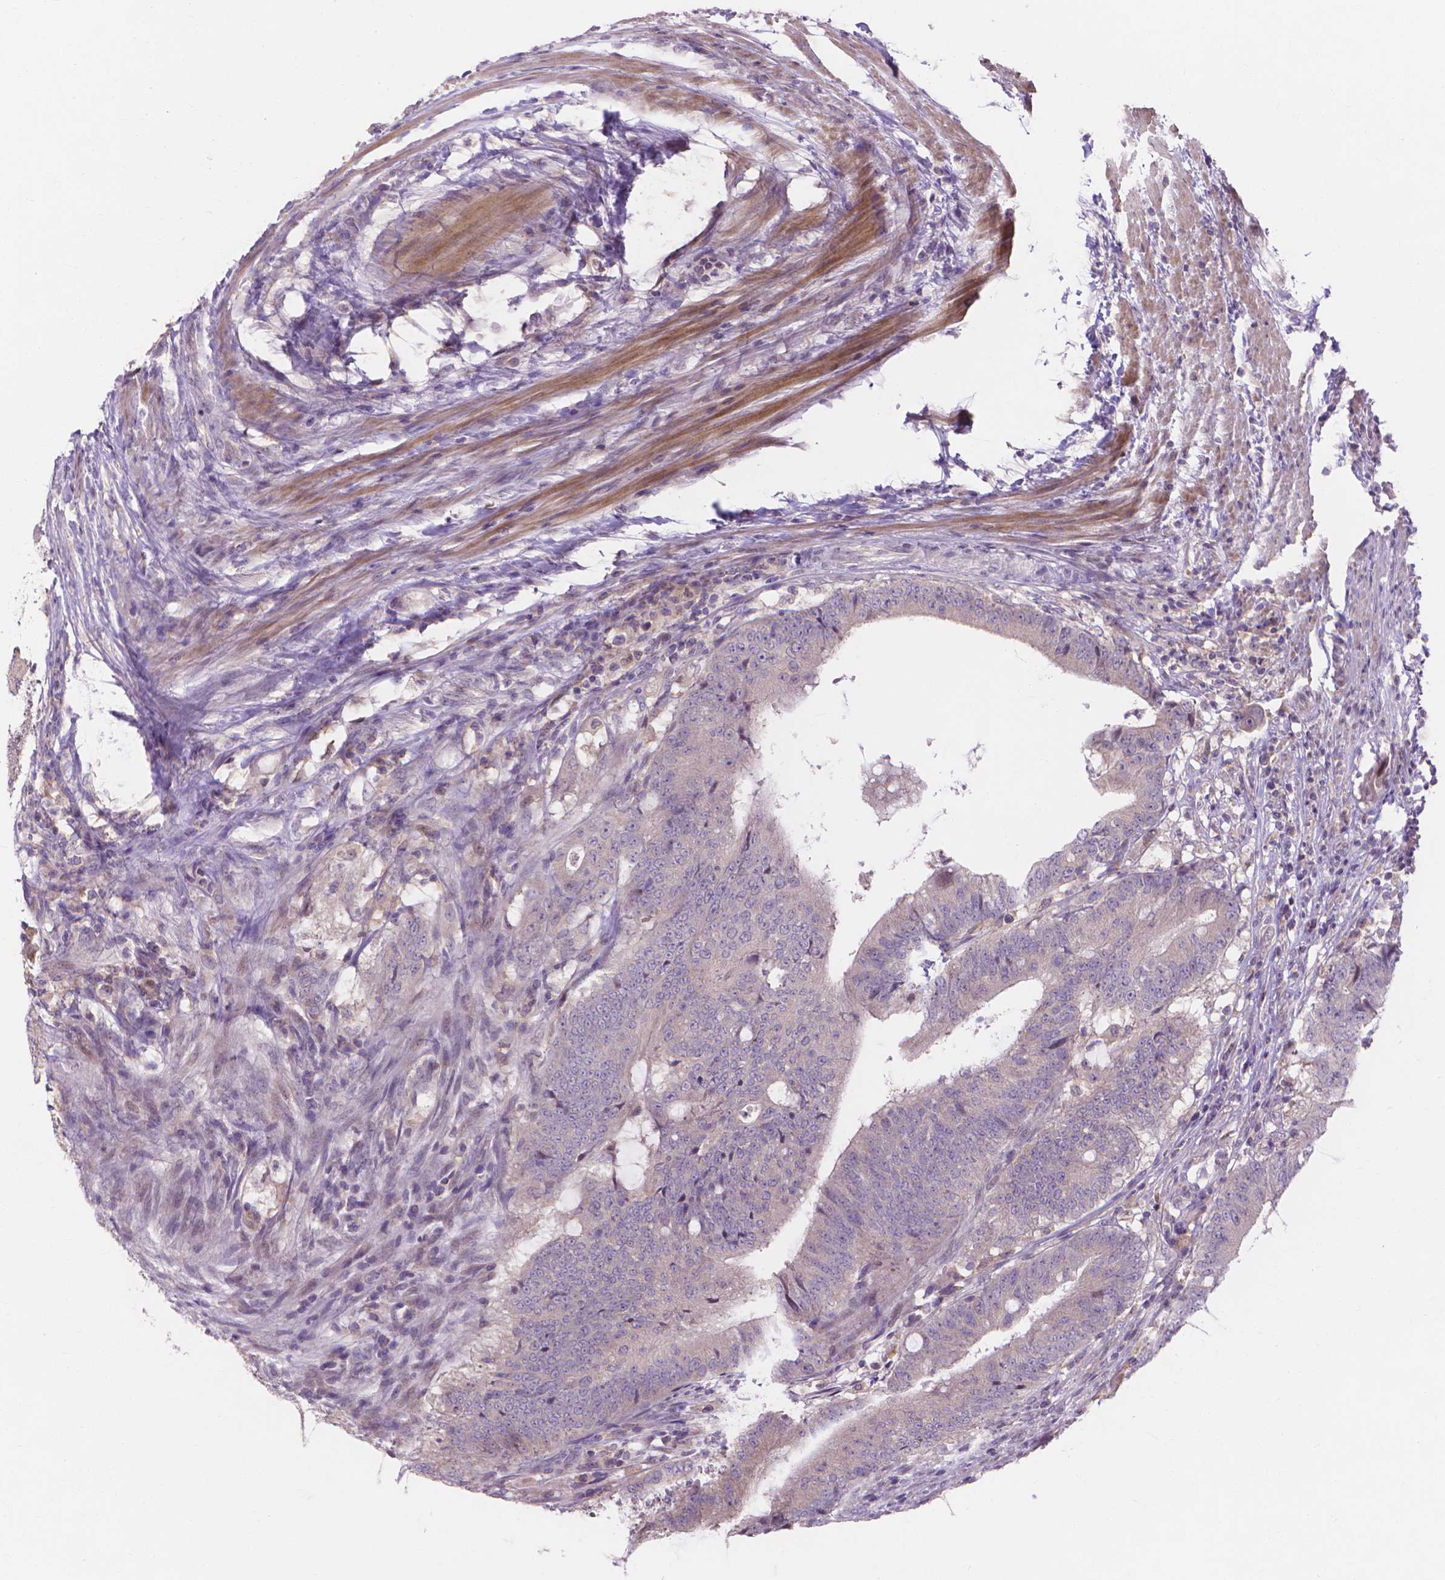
{"staining": {"intensity": "negative", "quantity": "none", "location": "none"}, "tissue": "colorectal cancer", "cell_type": "Tumor cells", "image_type": "cancer", "snomed": [{"axis": "morphology", "description": "Adenocarcinoma, NOS"}, {"axis": "topography", "description": "Colon"}], "caption": "Colorectal adenocarcinoma was stained to show a protein in brown. There is no significant positivity in tumor cells.", "gene": "PRDM13", "patient": {"sex": "female", "age": 43}}